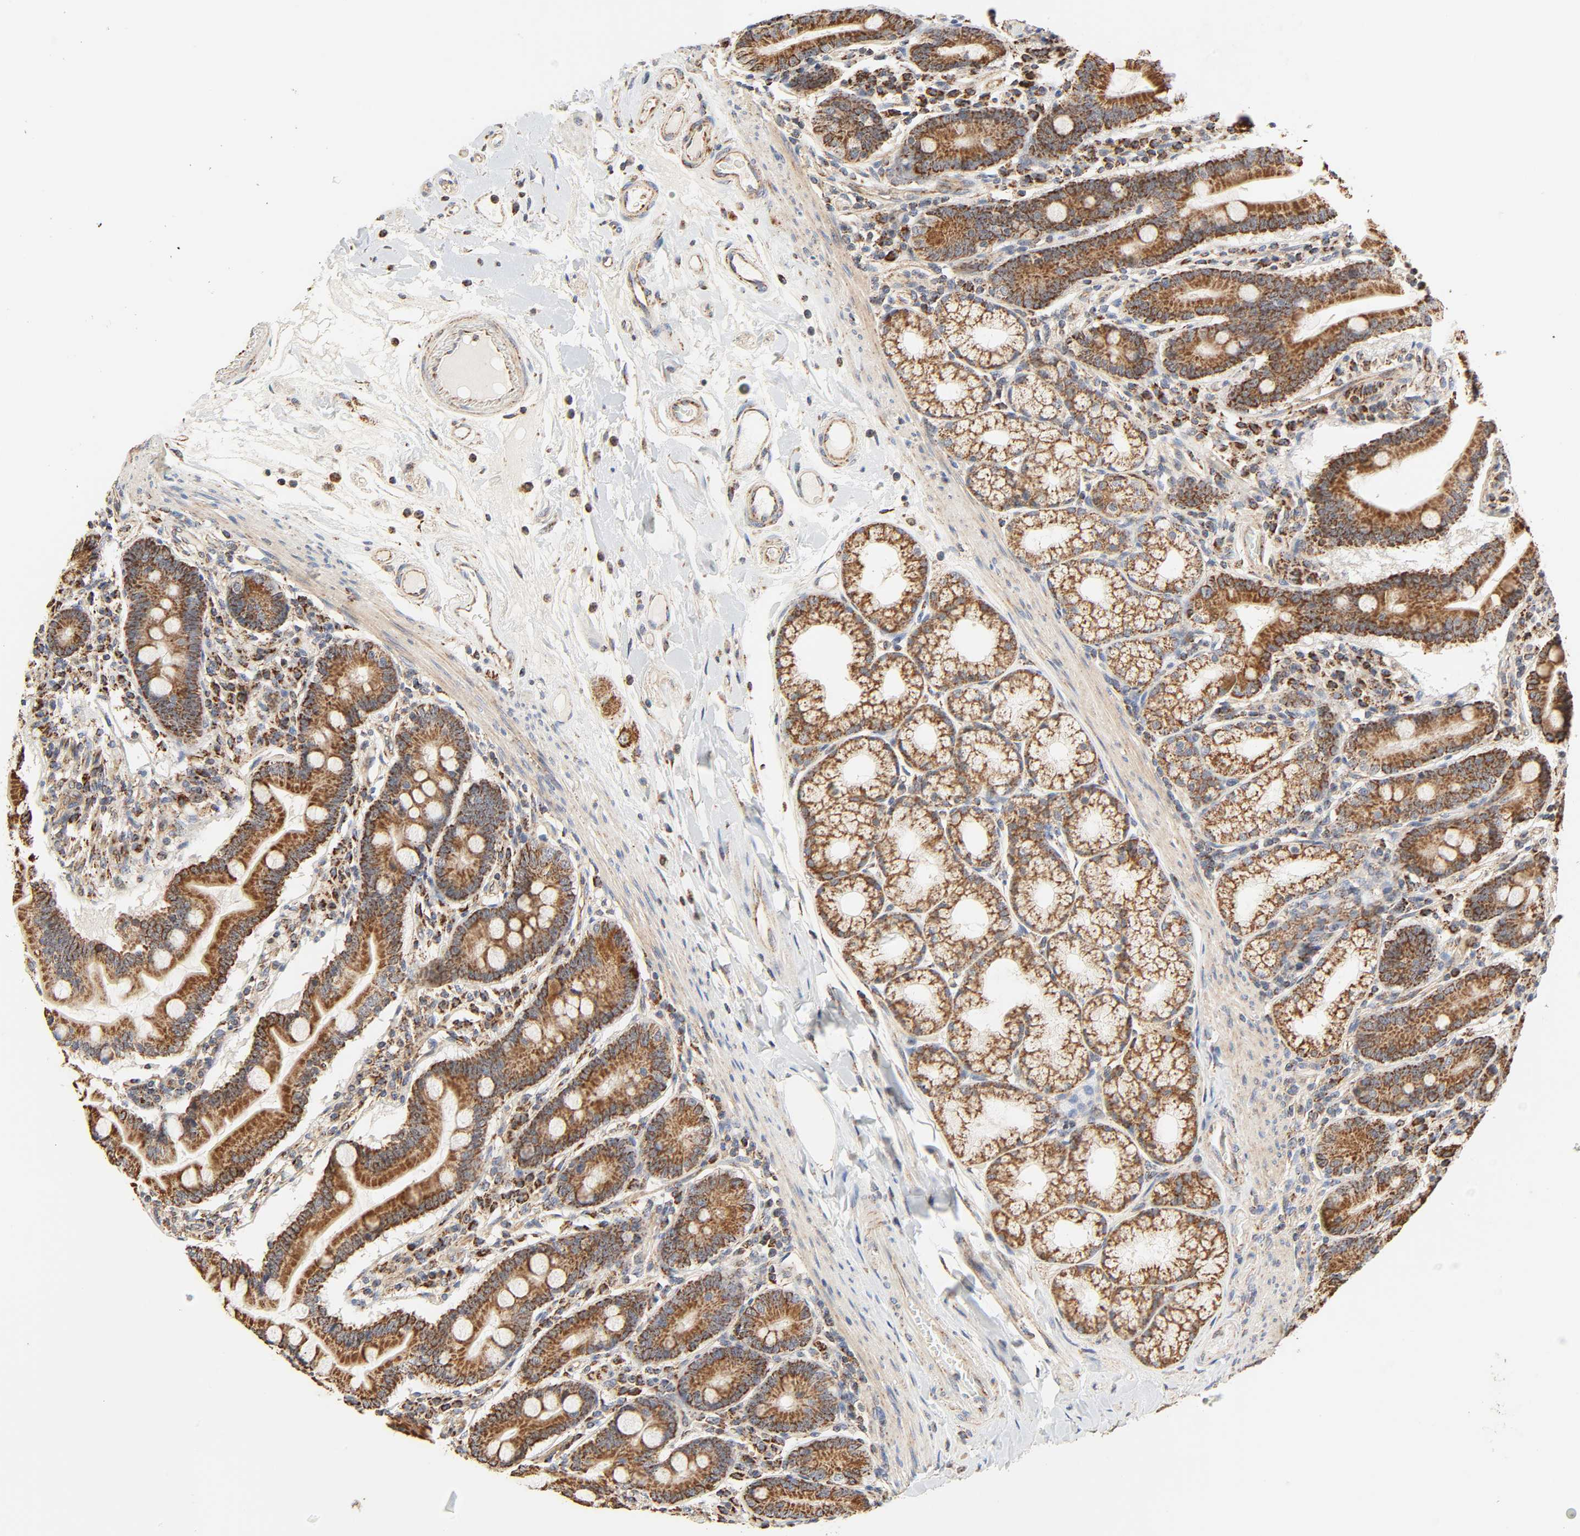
{"staining": {"intensity": "strong", "quantity": ">75%", "location": "cytoplasmic/membranous"}, "tissue": "duodenum", "cell_type": "Glandular cells", "image_type": "normal", "snomed": [{"axis": "morphology", "description": "Normal tissue, NOS"}, {"axis": "topography", "description": "Duodenum"}], "caption": "The photomicrograph reveals staining of benign duodenum, revealing strong cytoplasmic/membranous protein expression (brown color) within glandular cells.", "gene": "ZMAT5", "patient": {"sex": "female", "age": 64}}